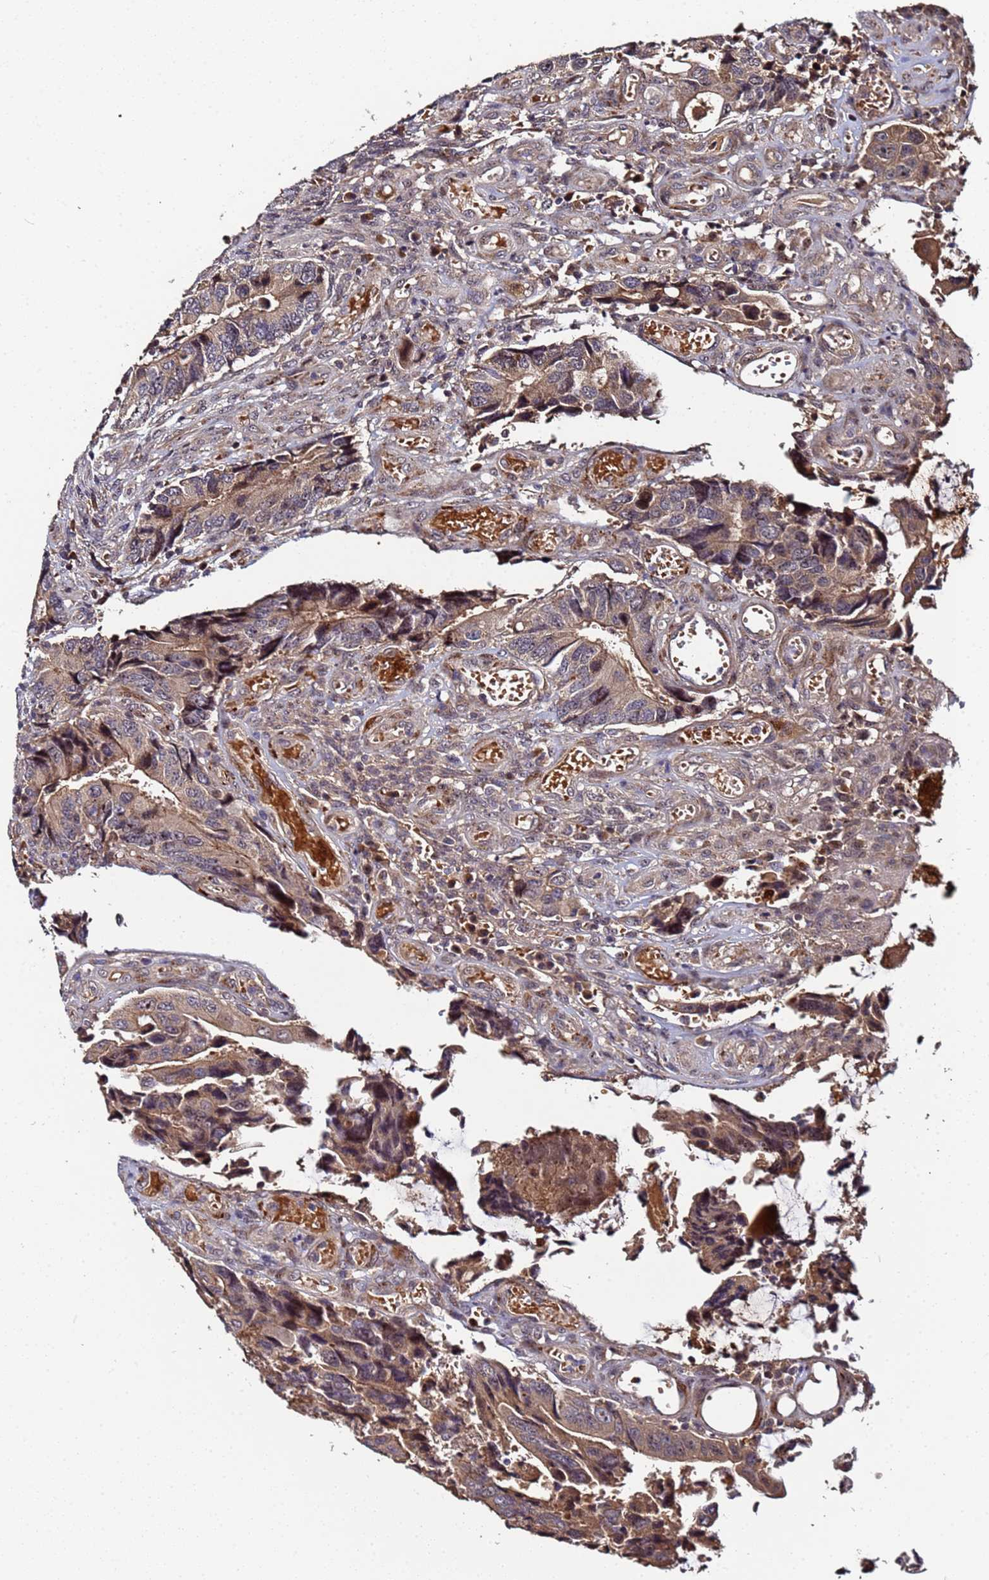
{"staining": {"intensity": "moderate", "quantity": ">75%", "location": "cytoplasmic/membranous,nuclear"}, "tissue": "colorectal cancer", "cell_type": "Tumor cells", "image_type": "cancer", "snomed": [{"axis": "morphology", "description": "Adenocarcinoma, NOS"}, {"axis": "topography", "description": "Colon"}], "caption": "This histopathology image shows IHC staining of colorectal cancer (adenocarcinoma), with medium moderate cytoplasmic/membranous and nuclear staining in about >75% of tumor cells.", "gene": "OSER1", "patient": {"sex": "male", "age": 87}}